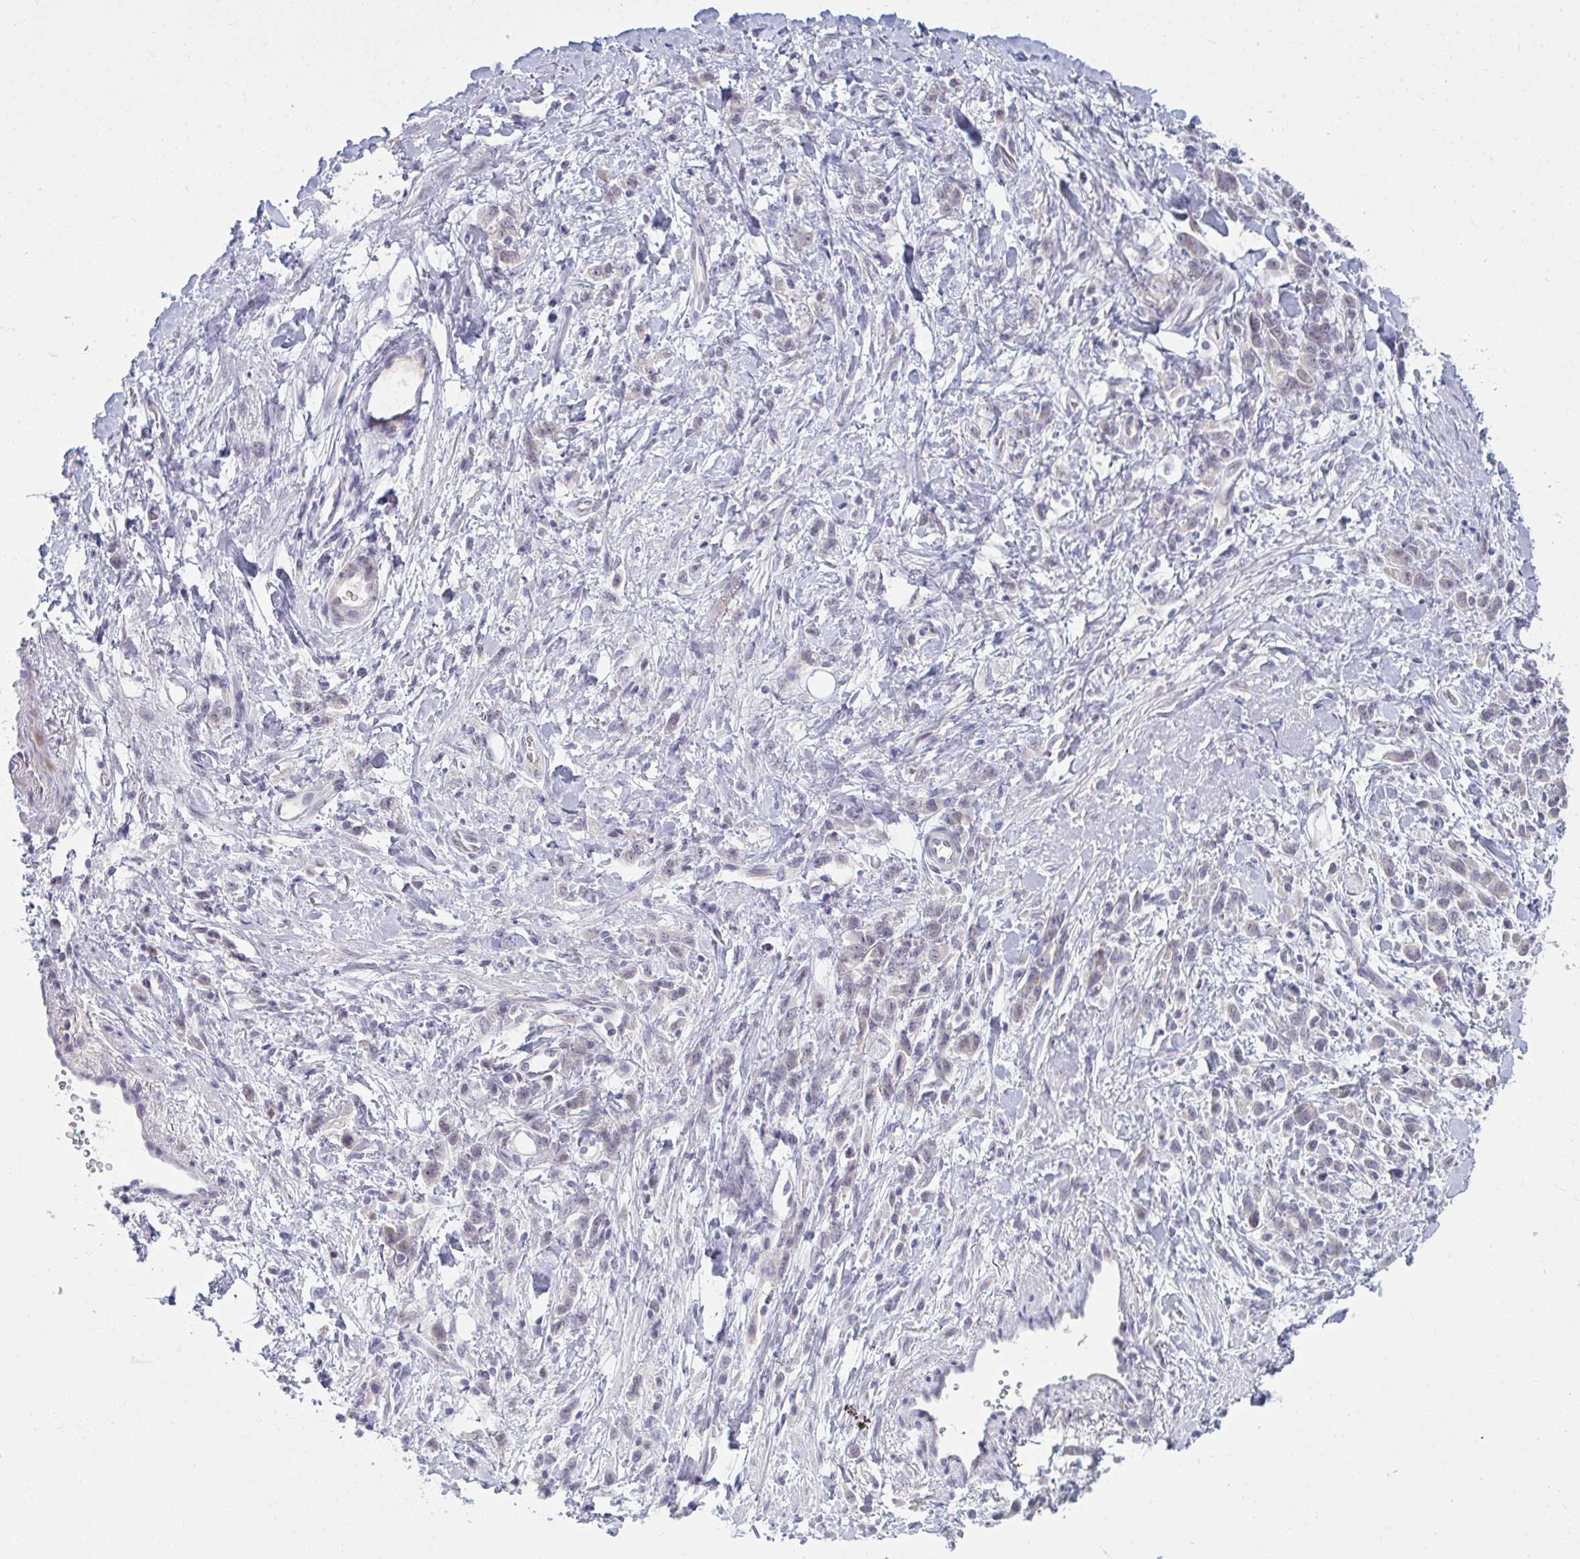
{"staining": {"intensity": "negative", "quantity": "none", "location": "none"}, "tissue": "stomach cancer", "cell_type": "Tumor cells", "image_type": "cancer", "snomed": [{"axis": "morphology", "description": "Adenocarcinoma, NOS"}, {"axis": "topography", "description": "Stomach"}], "caption": "High magnification brightfield microscopy of stomach cancer stained with DAB (3,3'-diaminobenzidine) (brown) and counterstained with hematoxylin (blue): tumor cells show no significant expression.", "gene": "RNASEH1", "patient": {"sex": "male", "age": 77}}